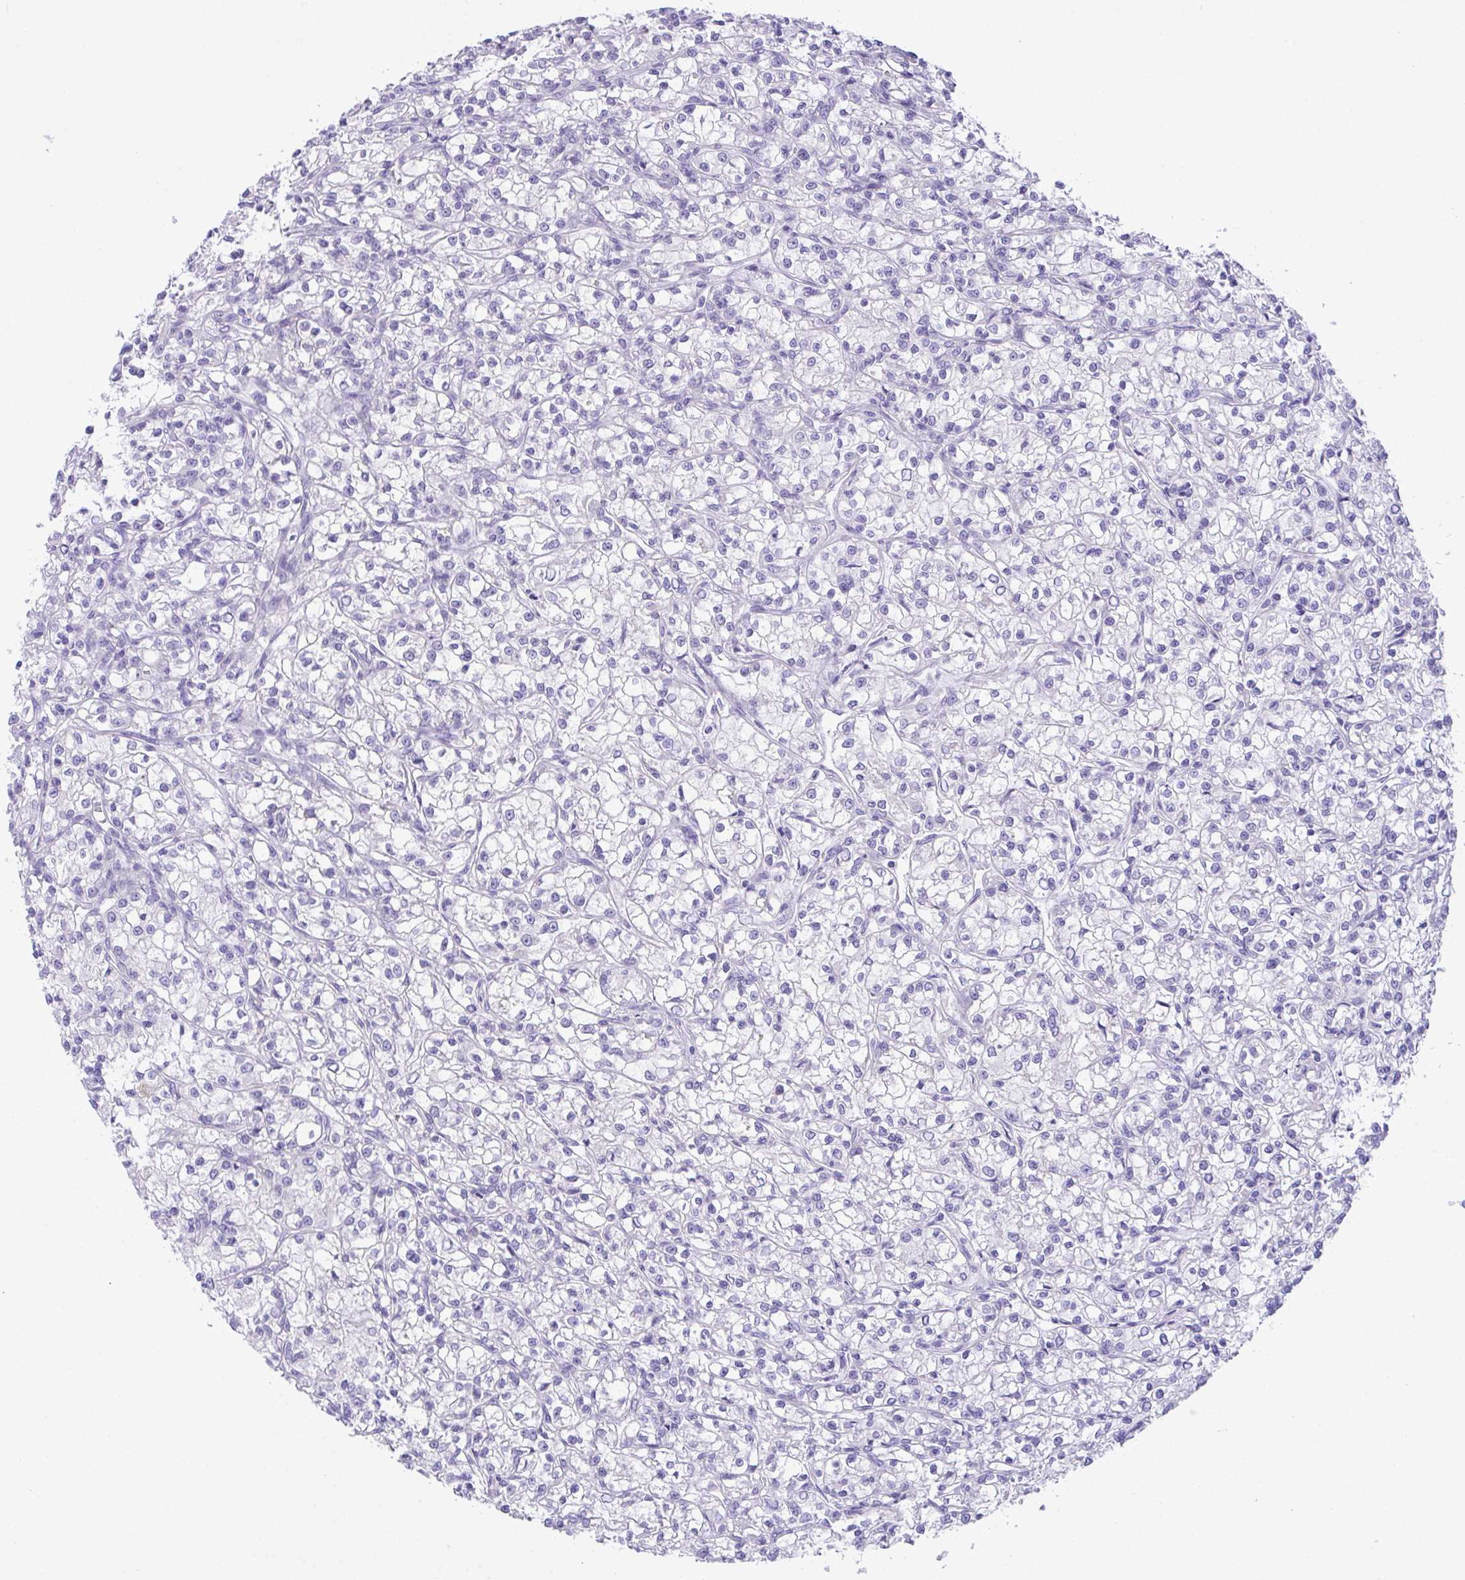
{"staining": {"intensity": "negative", "quantity": "none", "location": "none"}, "tissue": "renal cancer", "cell_type": "Tumor cells", "image_type": "cancer", "snomed": [{"axis": "morphology", "description": "Adenocarcinoma, NOS"}, {"axis": "topography", "description": "Kidney"}], "caption": "This is an immunohistochemistry histopathology image of human adenocarcinoma (renal). There is no expression in tumor cells.", "gene": "TMEM106B", "patient": {"sex": "female", "age": 59}}